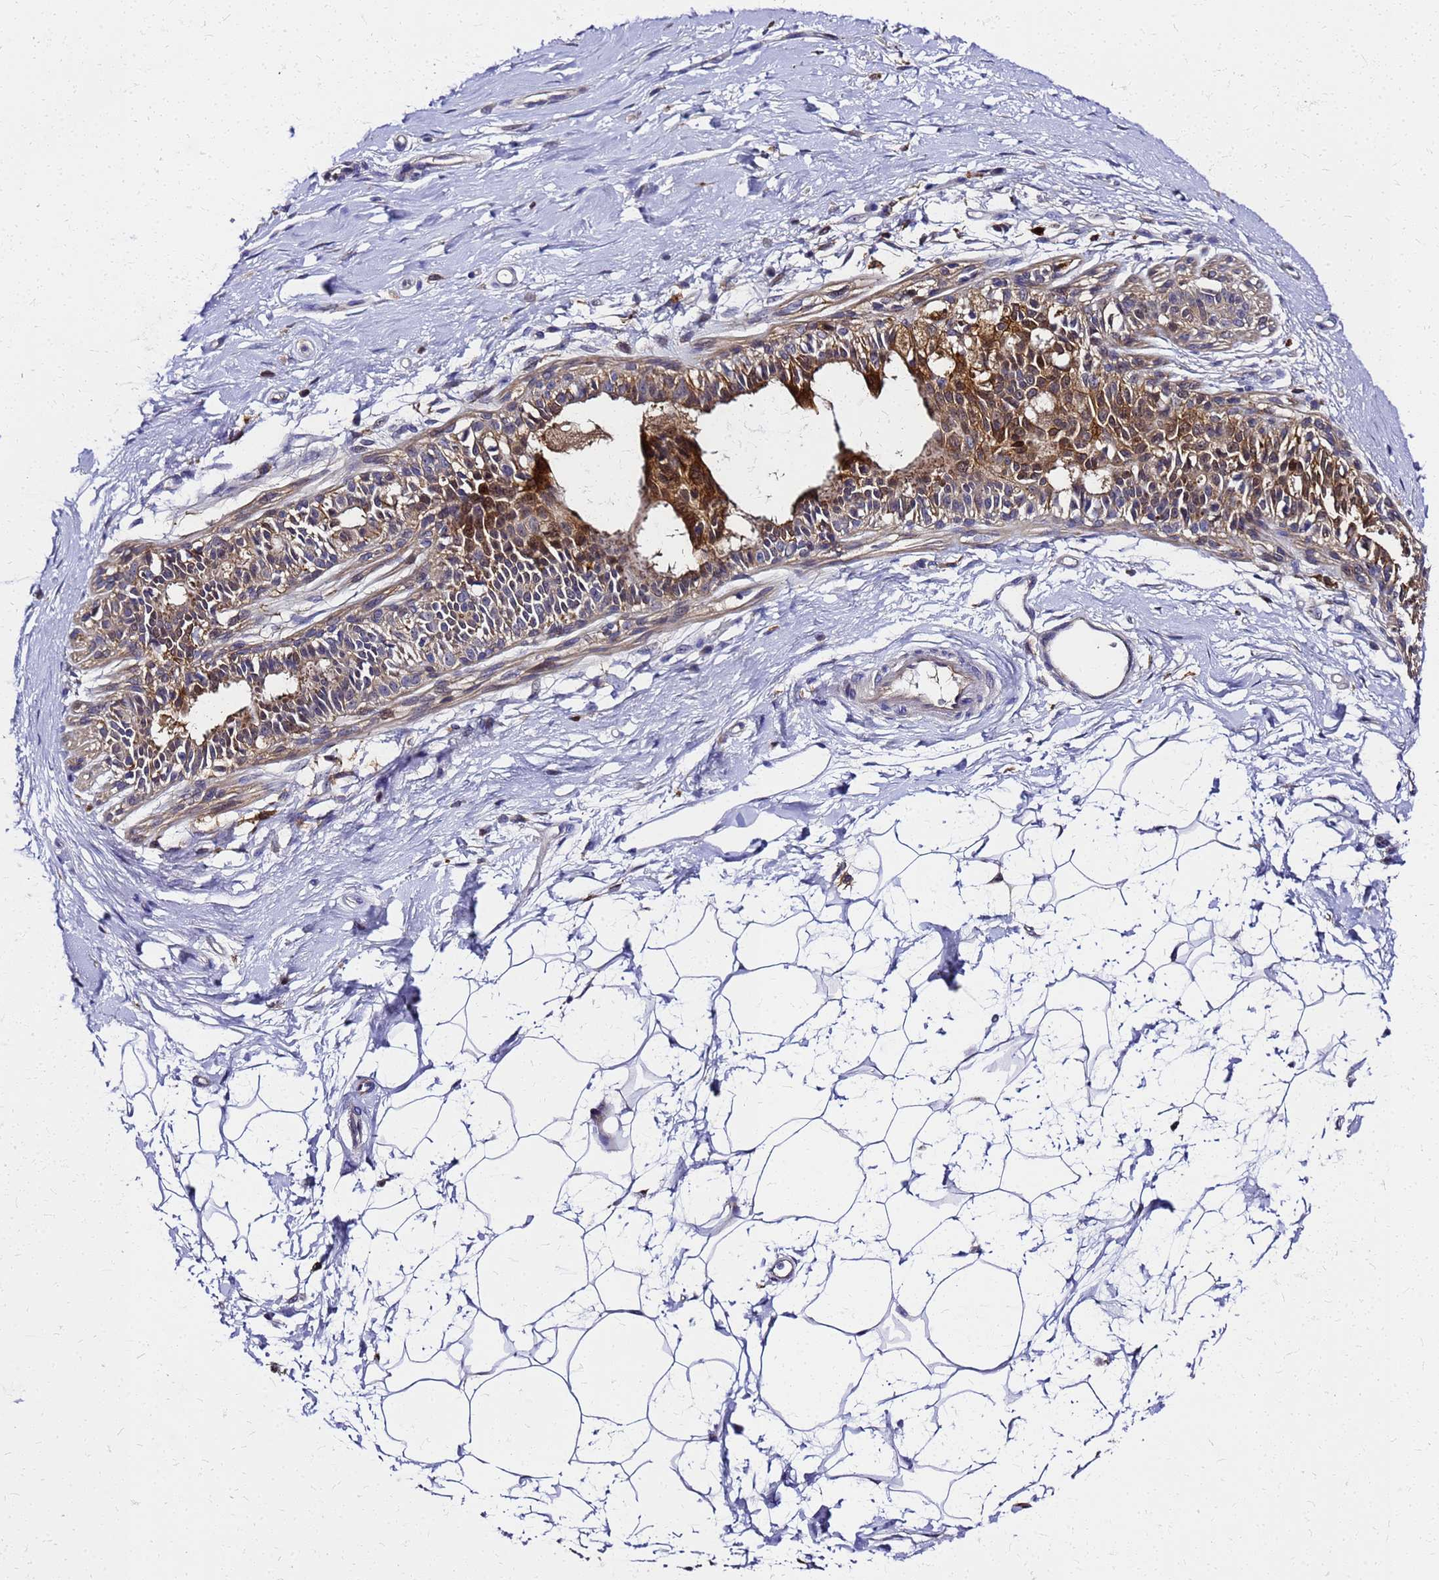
{"staining": {"intensity": "moderate", "quantity": "<25%", "location": "nuclear"}, "tissue": "breast", "cell_type": "Adipocytes", "image_type": "normal", "snomed": [{"axis": "morphology", "description": "Normal tissue, NOS"}, {"axis": "topography", "description": "Breast"}], "caption": "Breast stained with immunohistochemistry (IHC) demonstrates moderate nuclear staining in about <25% of adipocytes.", "gene": "S100A11", "patient": {"sex": "female", "age": 45}}